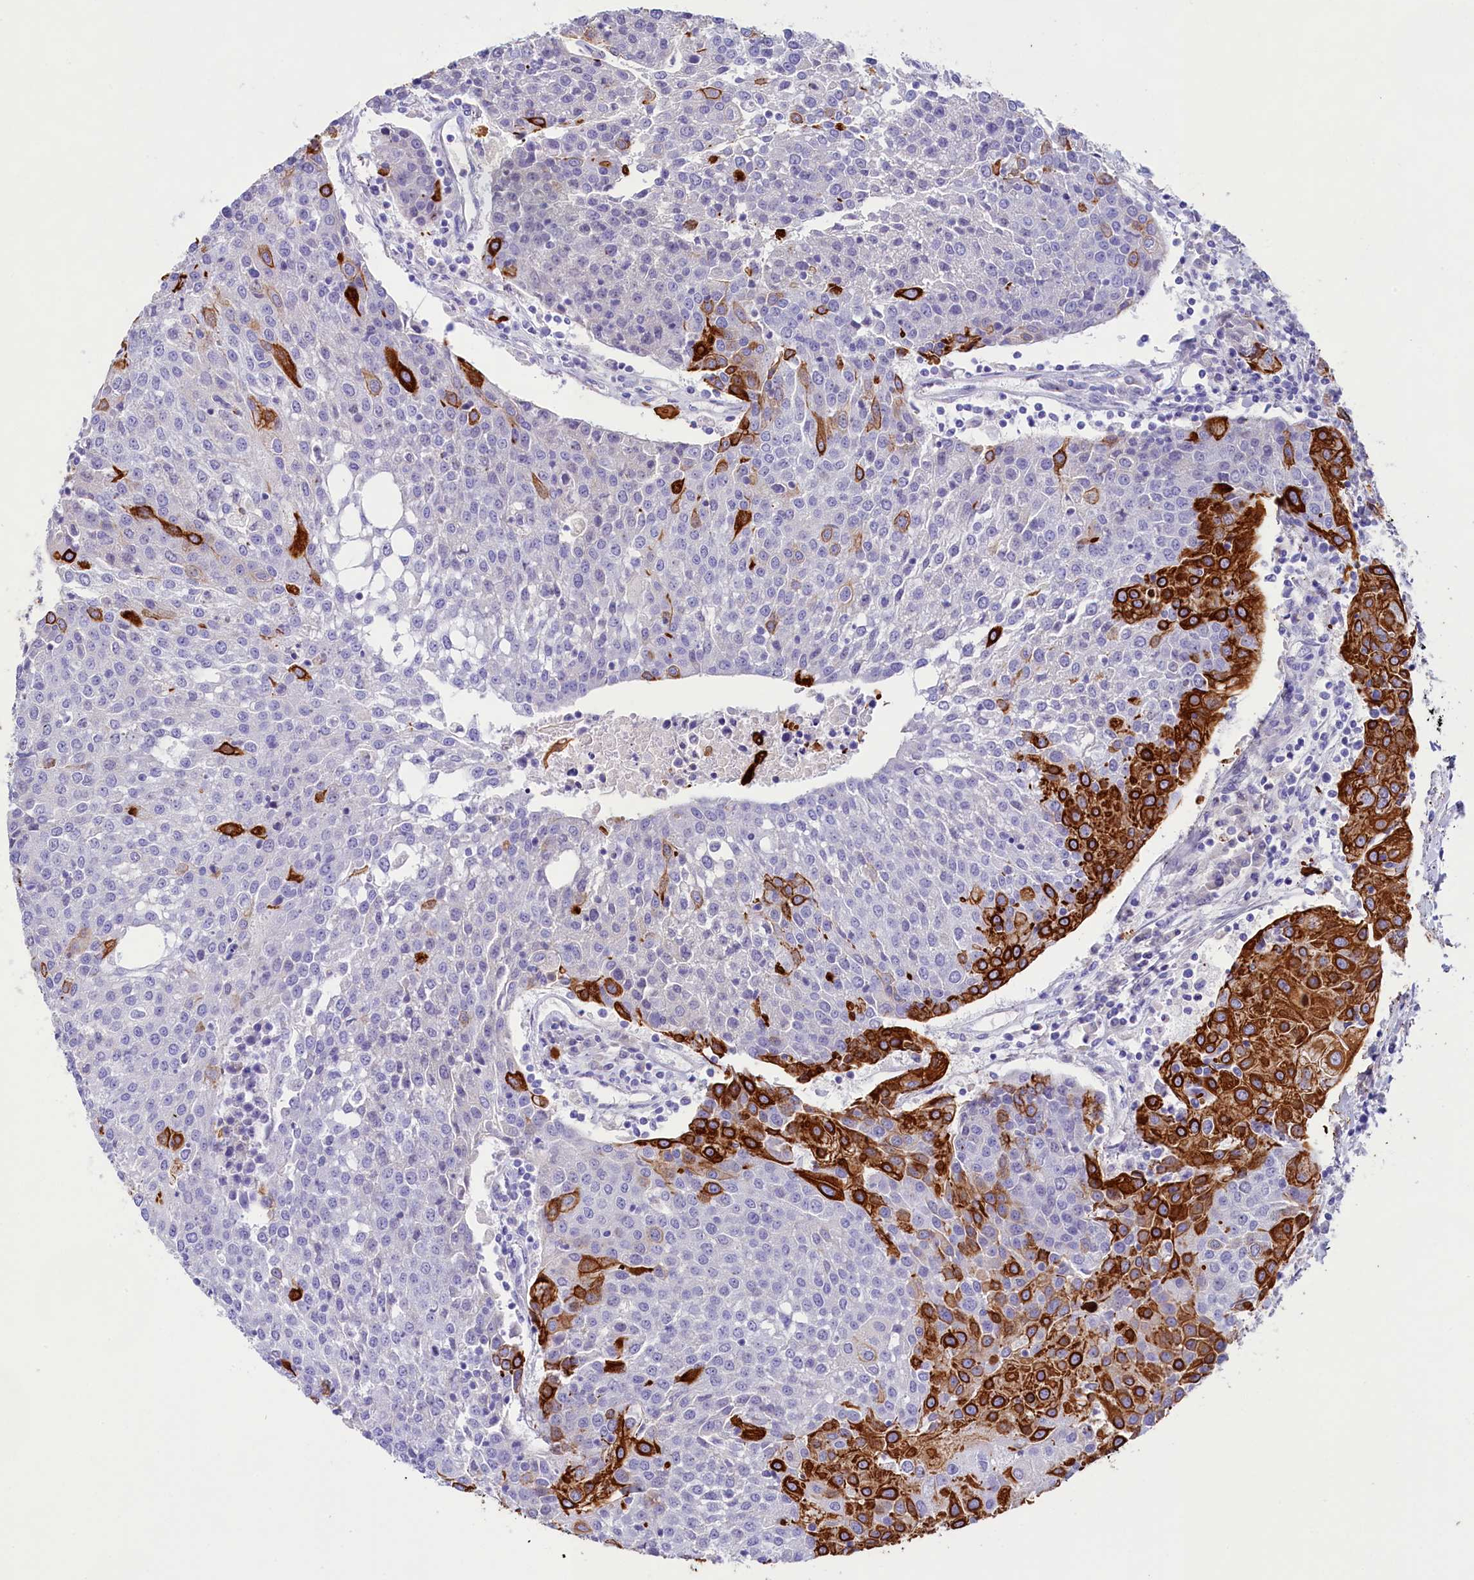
{"staining": {"intensity": "strong", "quantity": "25%-75%", "location": "cytoplasmic/membranous"}, "tissue": "urothelial cancer", "cell_type": "Tumor cells", "image_type": "cancer", "snomed": [{"axis": "morphology", "description": "Urothelial carcinoma, High grade"}, {"axis": "topography", "description": "Urinary bladder"}], "caption": "Immunohistochemical staining of high-grade urothelial carcinoma demonstrates high levels of strong cytoplasmic/membranous expression in about 25%-75% of tumor cells. (DAB (3,3'-diaminobenzidine) = brown stain, brightfield microscopy at high magnification).", "gene": "SULT2A1", "patient": {"sex": "female", "age": 85}}